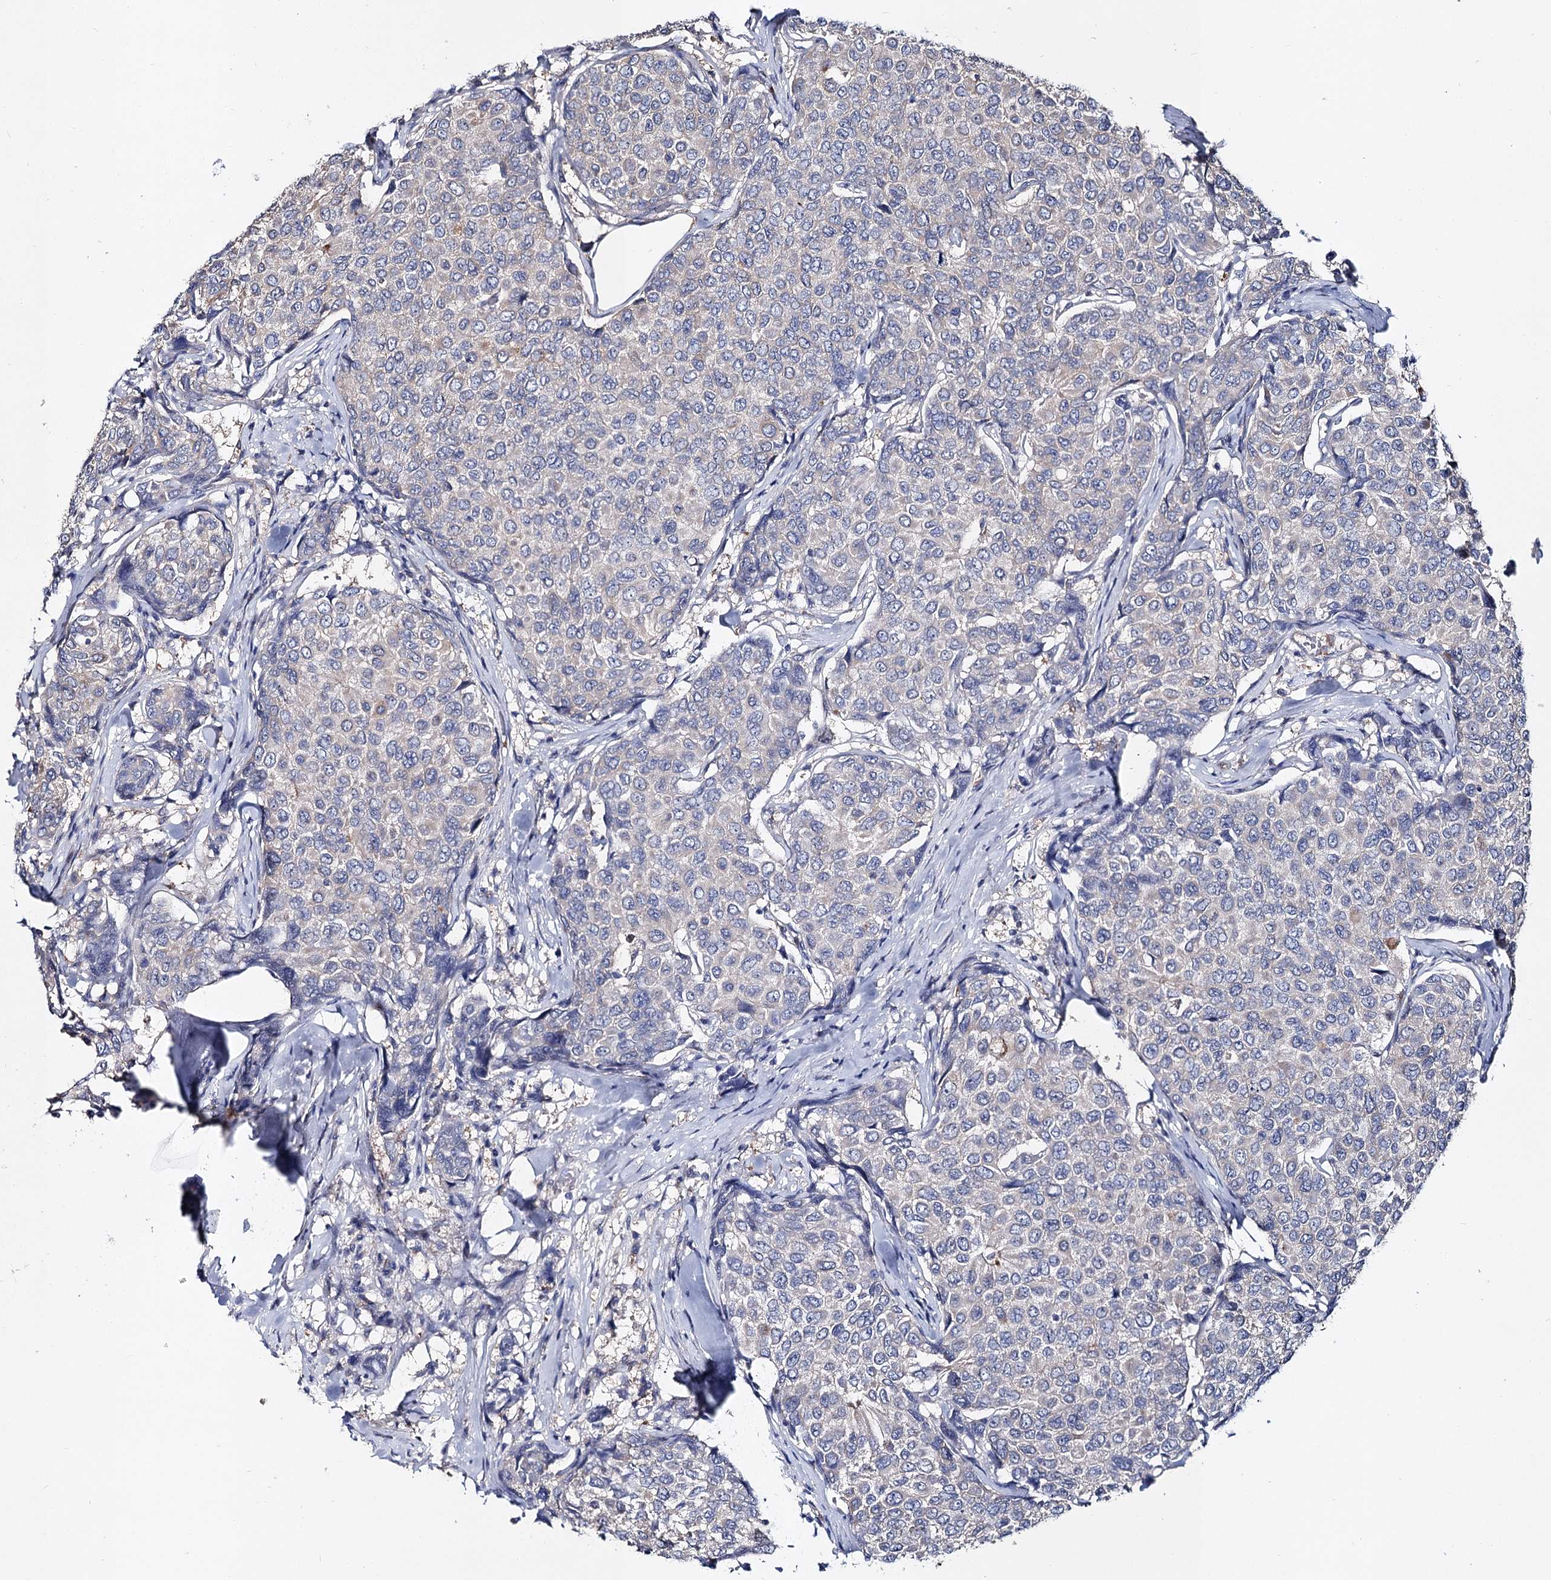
{"staining": {"intensity": "negative", "quantity": "none", "location": "none"}, "tissue": "breast cancer", "cell_type": "Tumor cells", "image_type": "cancer", "snomed": [{"axis": "morphology", "description": "Duct carcinoma"}, {"axis": "topography", "description": "Breast"}], "caption": "Protein analysis of breast cancer demonstrates no significant expression in tumor cells.", "gene": "UGP2", "patient": {"sex": "female", "age": 55}}